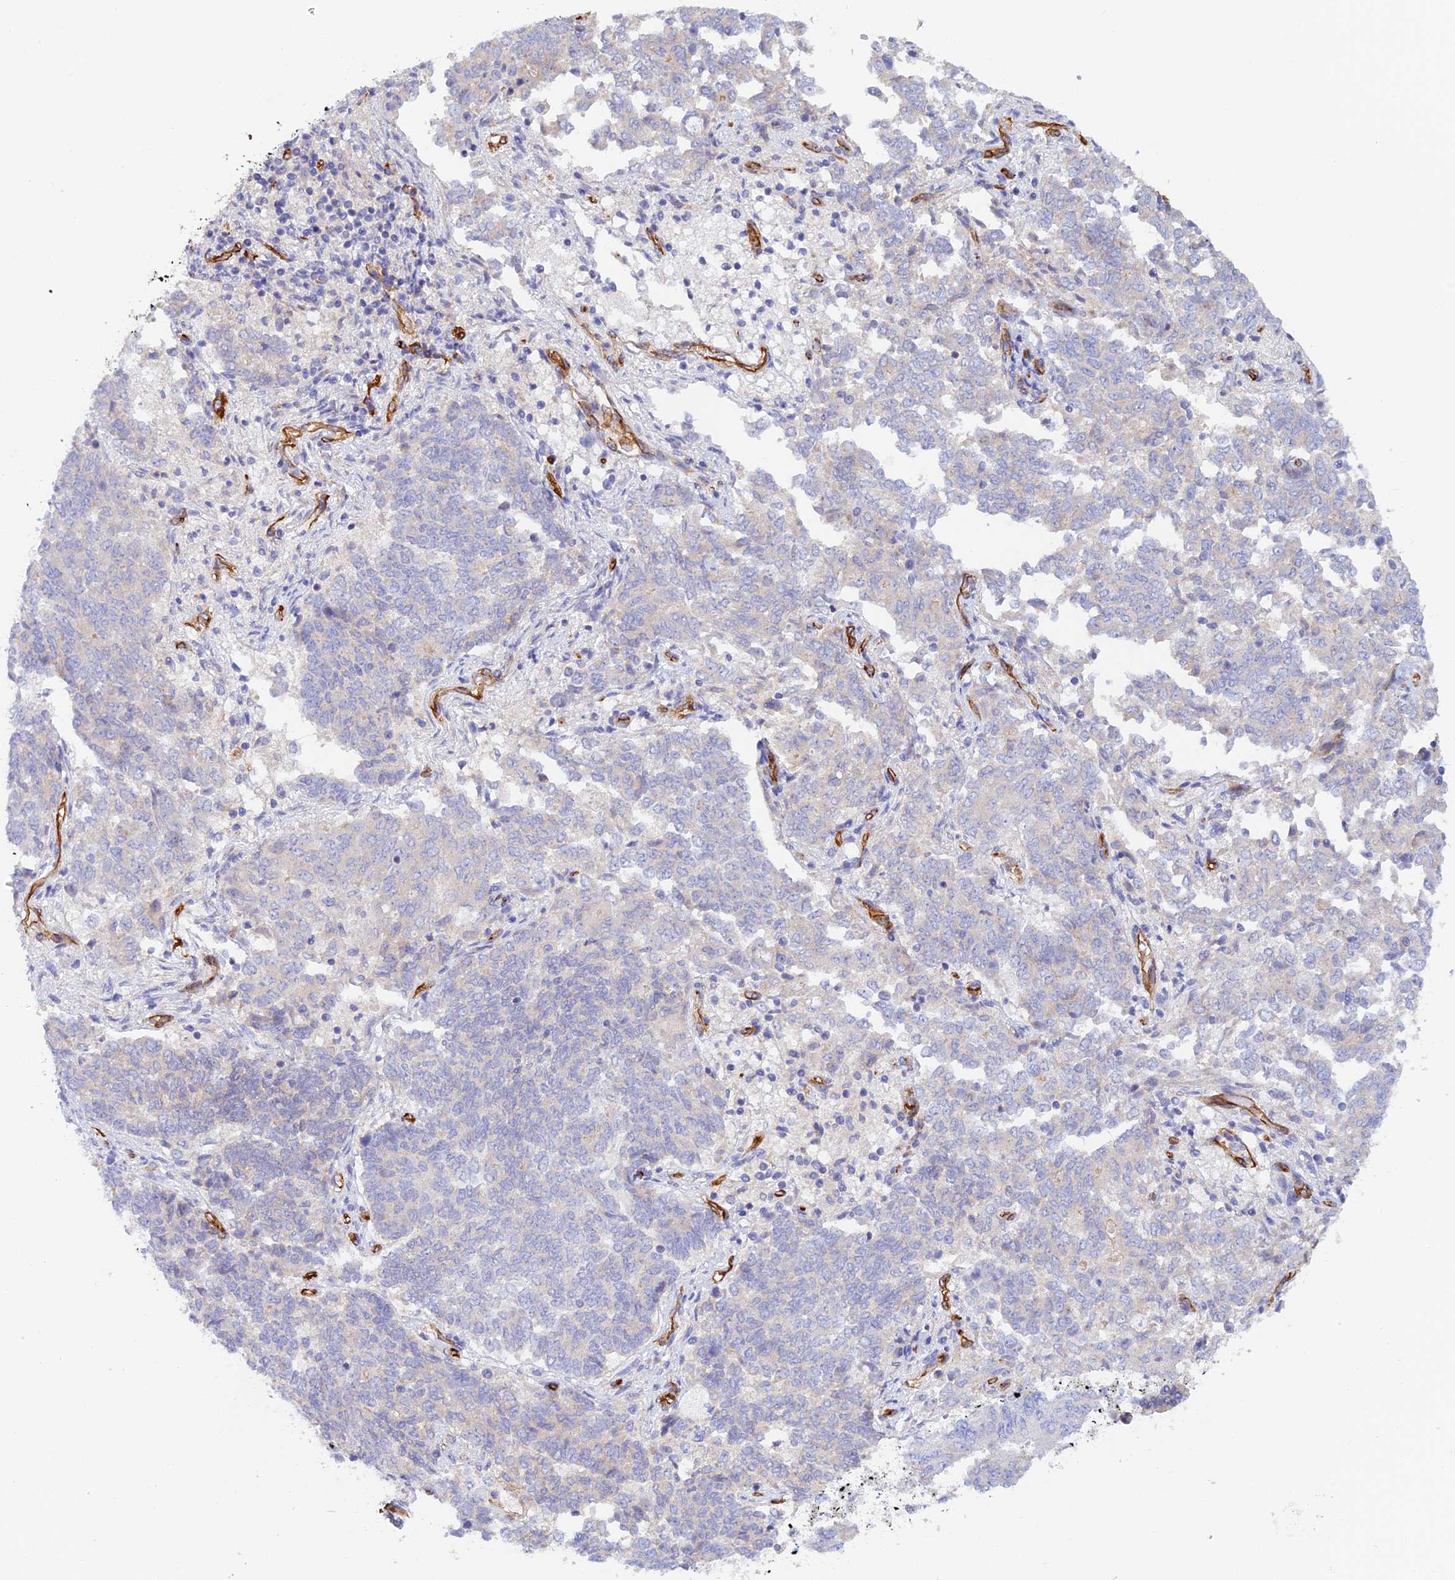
{"staining": {"intensity": "negative", "quantity": "none", "location": "none"}, "tissue": "endometrial cancer", "cell_type": "Tumor cells", "image_type": "cancer", "snomed": [{"axis": "morphology", "description": "Adenocarcinoma, NOS"}, {"axis": "topography", "description": "Endometrium"}], "caption": "There is no significant positivity in tumor cells of endometrial cancer (adenocarcinoma). Nuclei are stained in blue.", "gene": "MYO9A", "patient": {"sex": "female", "age": 80}}